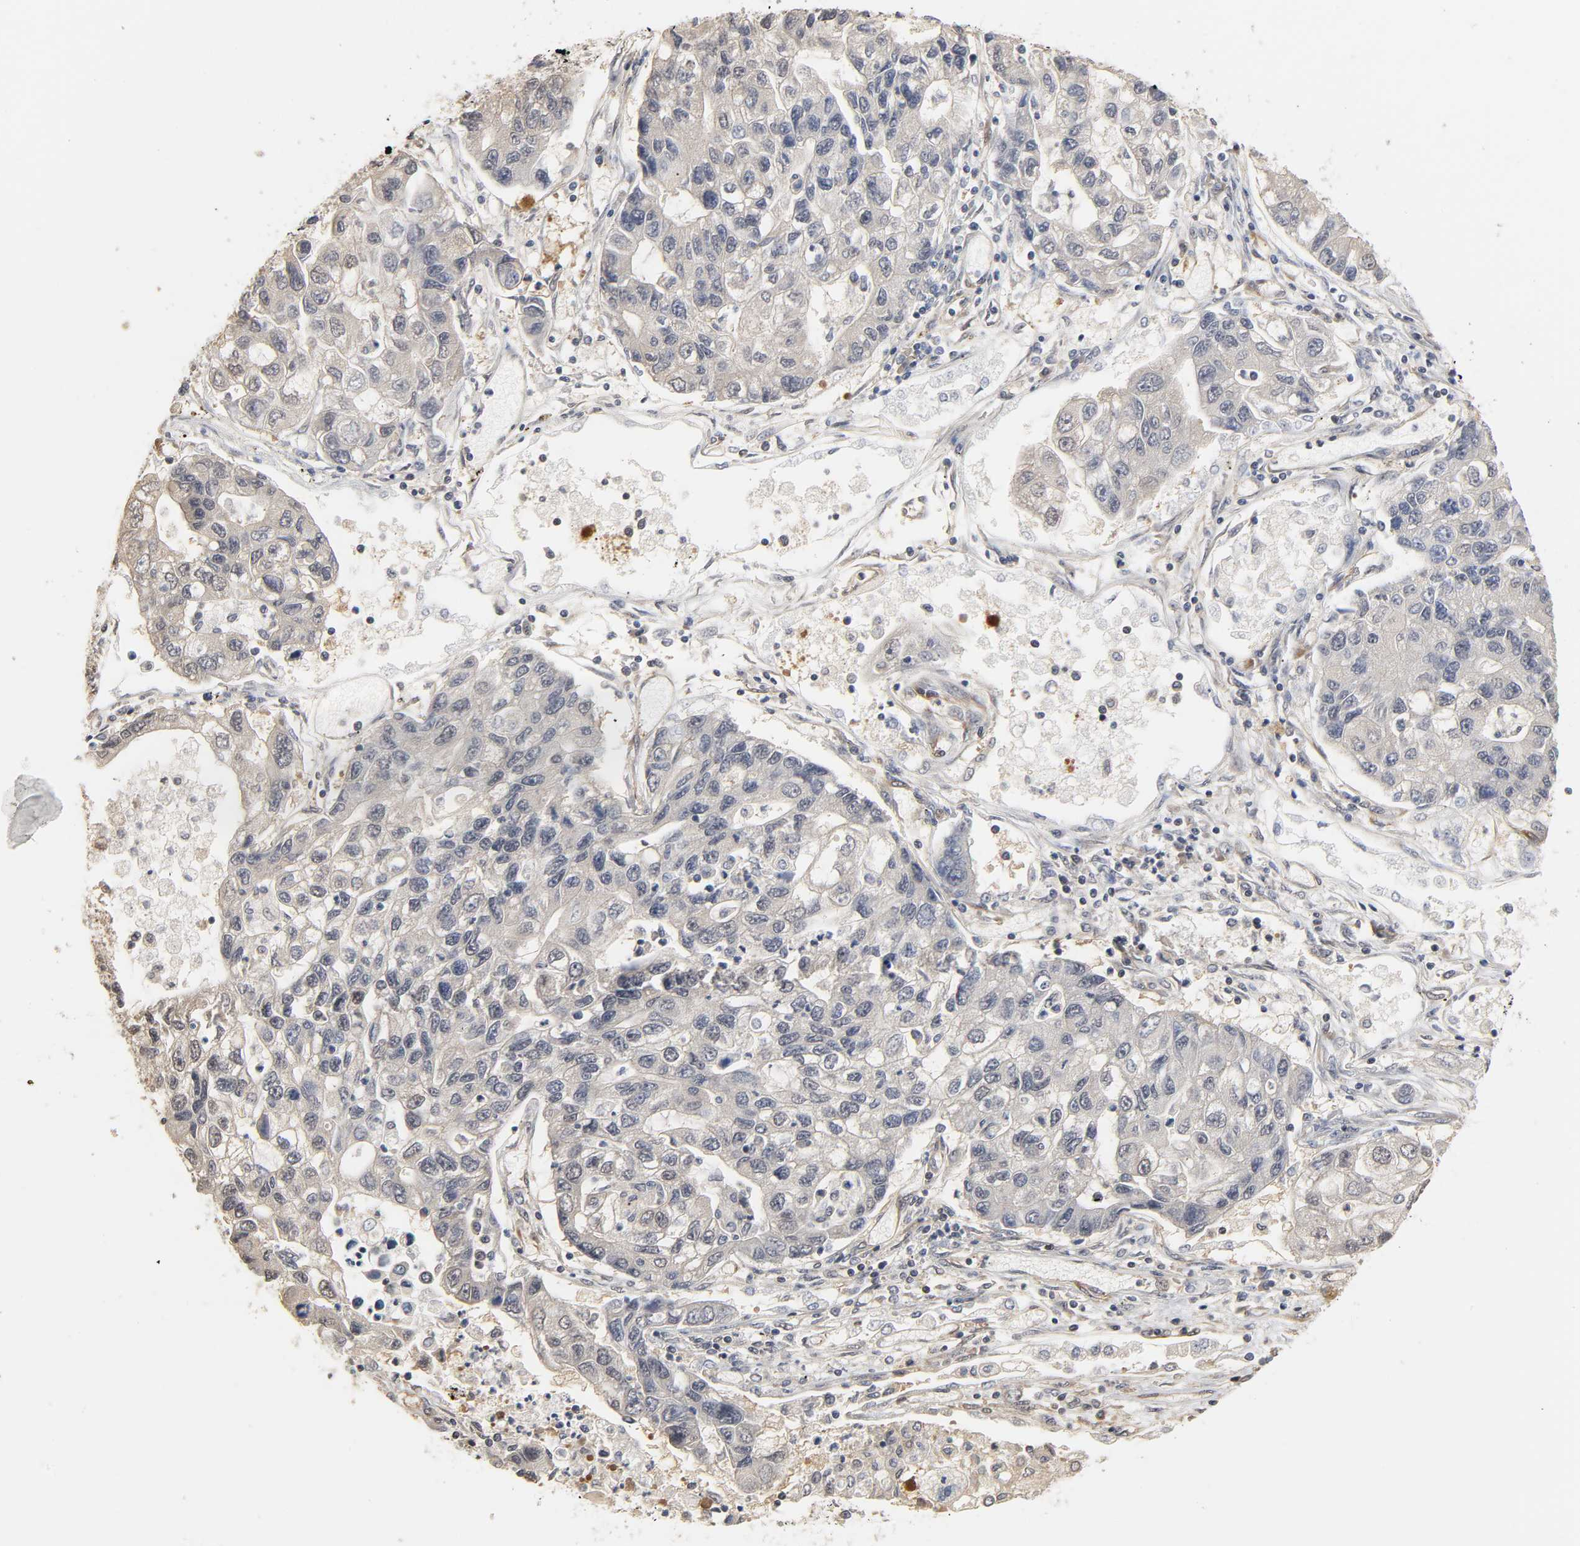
{"staining": {"intensity": "negative", "quantity": "none", "location": "none"}, "tissue": "lung cancer", "cell_type": "Tumor cells", "image_type": "cancer", "snomed": [{"axis": "morphology", "description": "Adenocarcinoma, NOS"}, {"axis": "topography", "description": "Lung"}], "caption": "Human lung cancer stained for a protein using immunohistochemistry reveals no staining in tumor cells.", "gene": "PDE5A", "patient": {"sex": "female", "age": 51}}